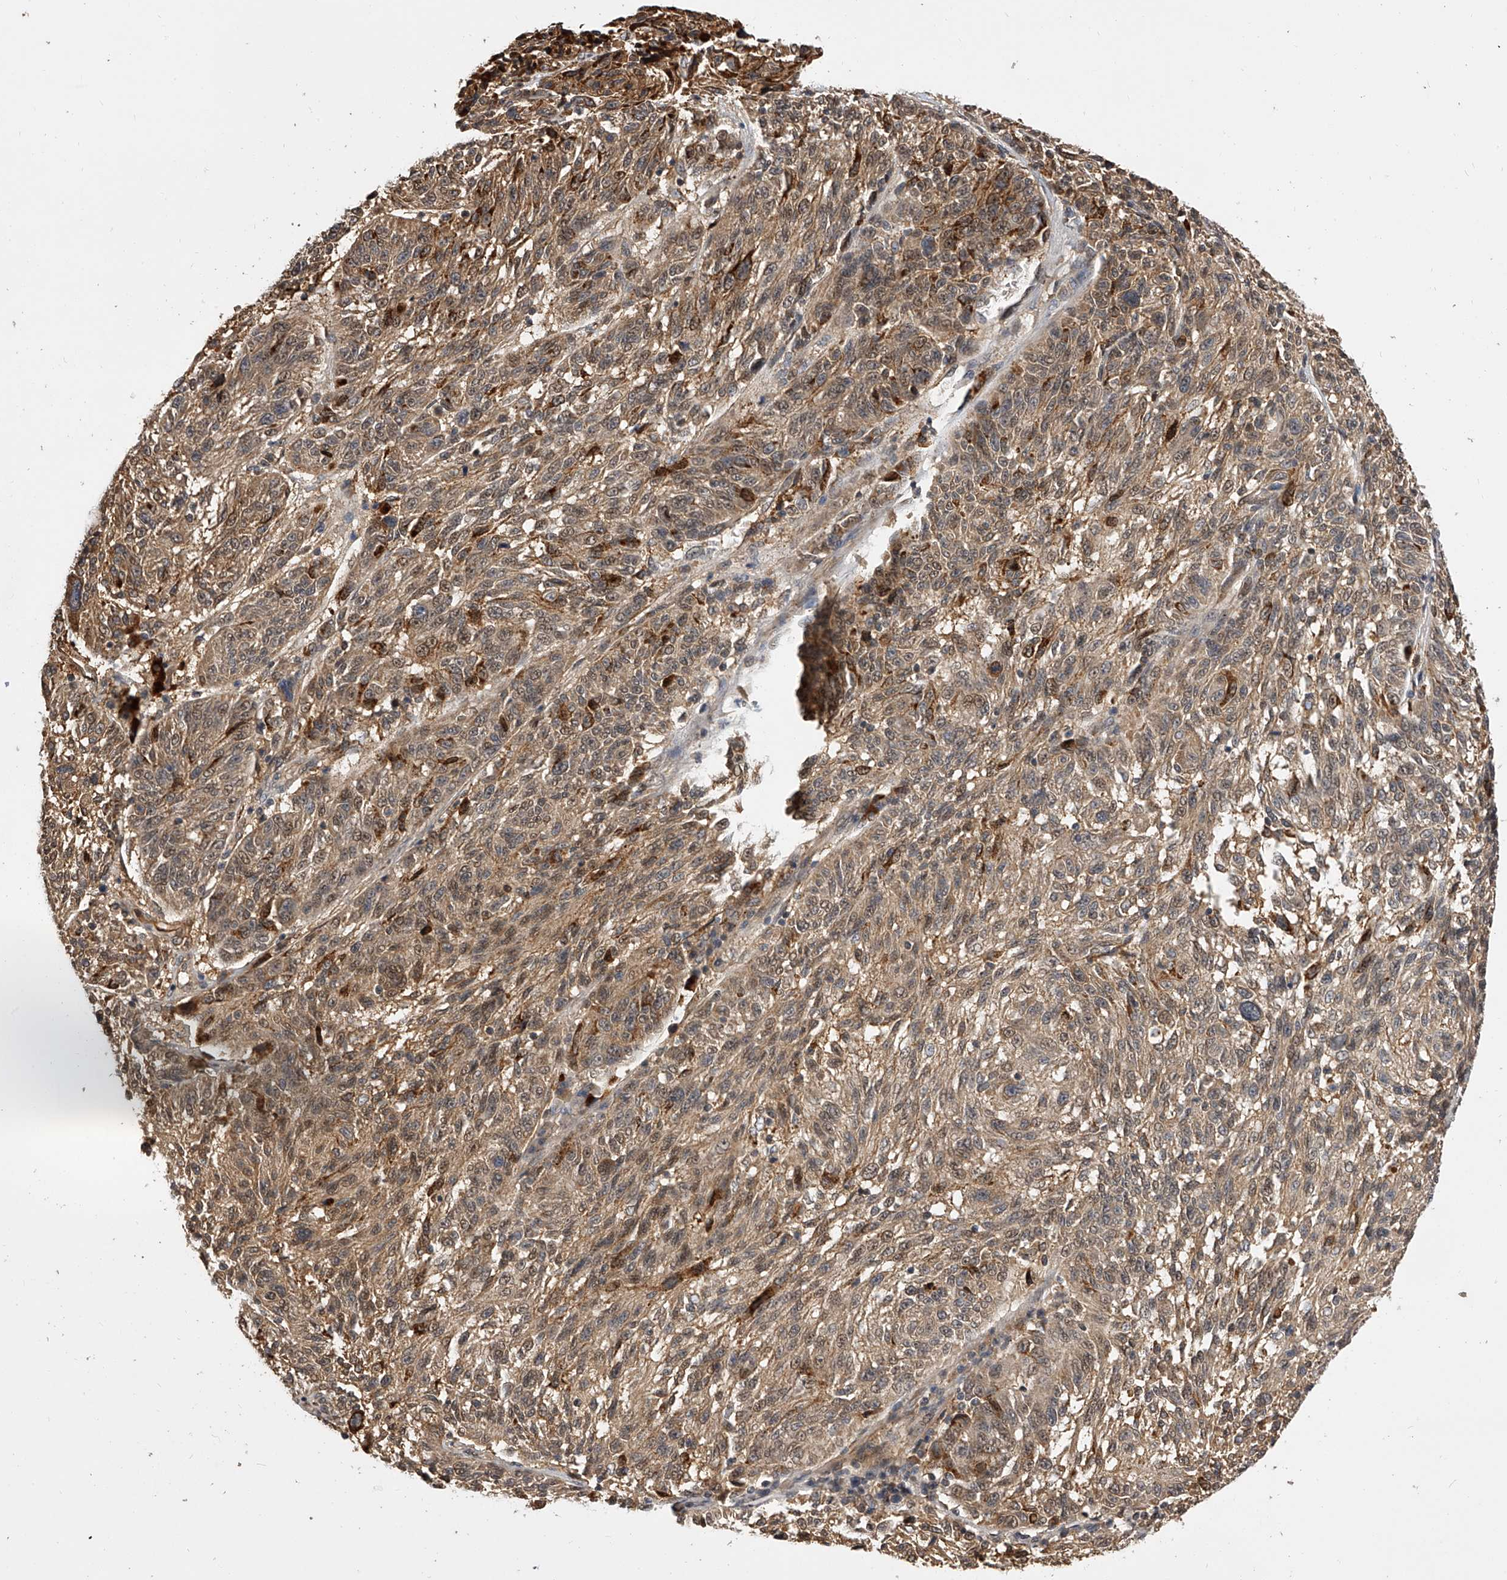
{"staining": {"intensity": "moderate", "quantity": ">75%", "location": "cytoplasmic/membranous,nuclear"}, "tissue": "melanoma", "cell_type": "Tumor cells", "image_type": "cancer", "snomed": [{"axis": "morphology", "description": "Malignant melanoma, NOS"}, {"axis": "topography", "description": "Skin"}], "caption": "Protein expression analysis of melanoma displays moderate cytoplasmic/membranous and nuclear staining in approximately >75% of tumor cells. (DAB (3,3'-diaminobenzidine) IHC with brightfield microscopy, high magnification).", "gene": "CFAP410", "patient": {"sex": "male", "age": 53}}